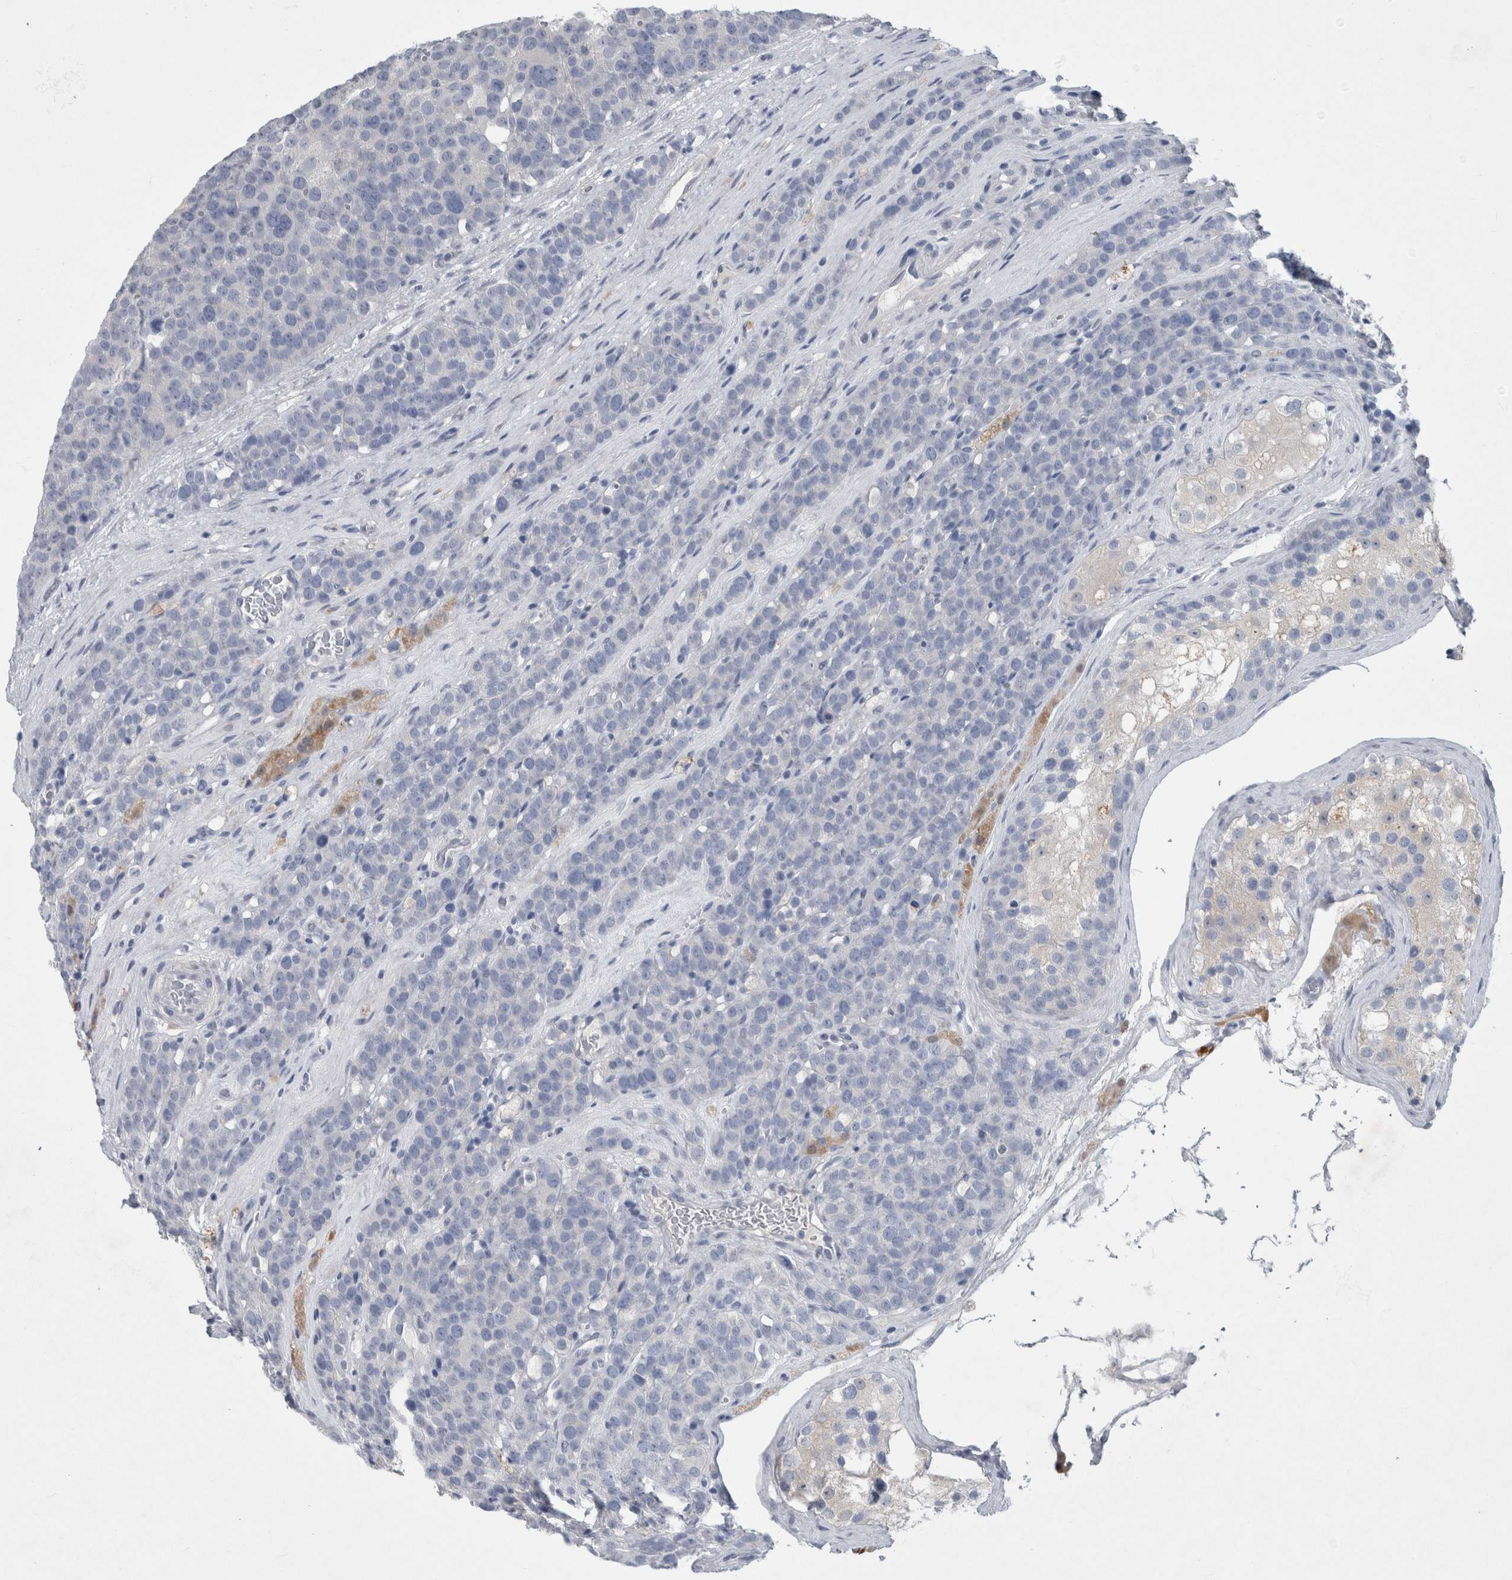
{"staining": {"intensity": "negative", "quantity": "none", "location": "none"}, "tissue": "testis cancer", "cell_type": "Tumor cells", "image_type": "cancer", "snomed": [{"axis": "morphology", "description": "Seminoma, NOS"}, {"axis": "topography", "description": "Testis"}], "caption": "The micrograph reveals no significant staining in tumor cells of seminoma (testis).", "gene": "FAM83H", "patient": {"sex": "male", "age": 71}}